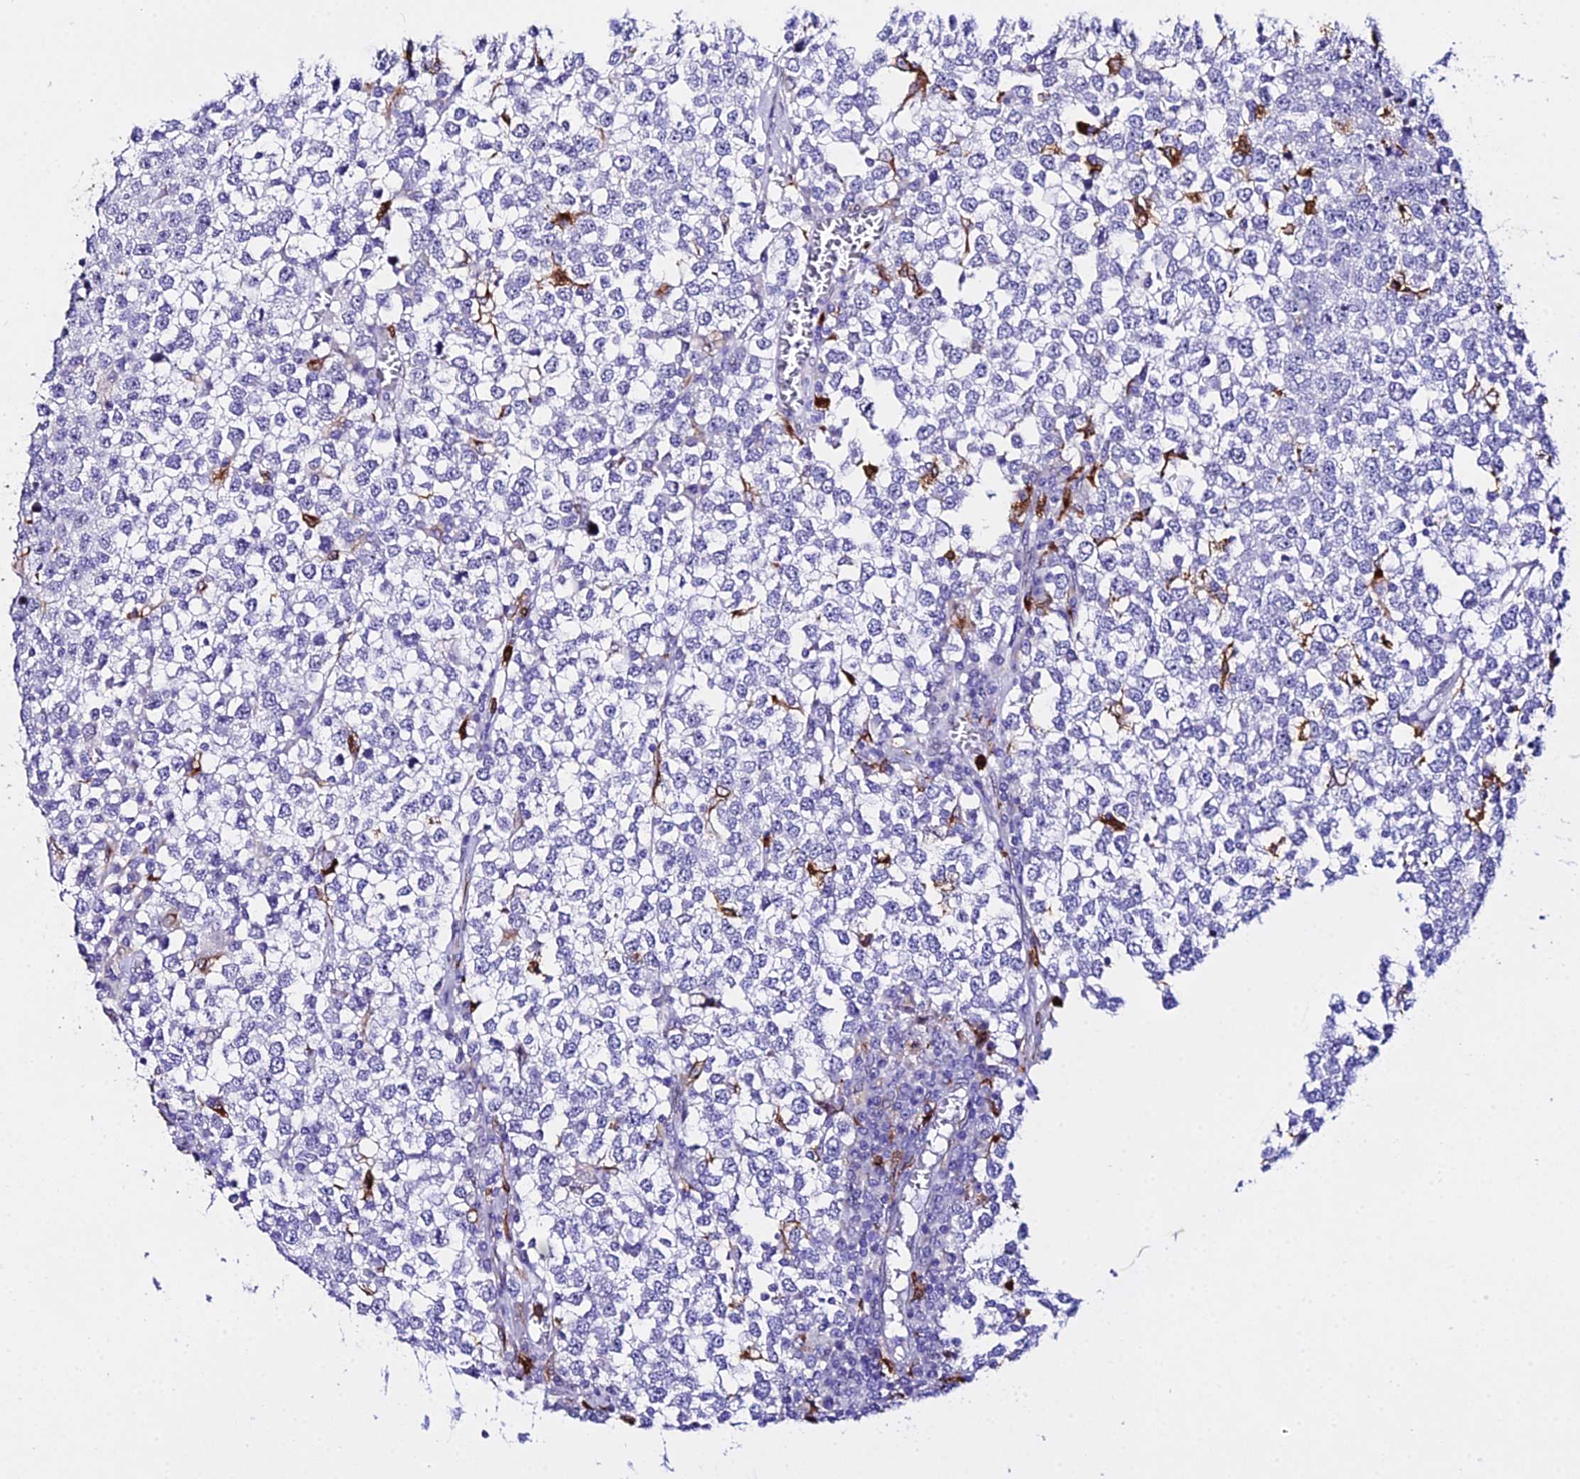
{"staining": {"intensity": "negative", "quantity": "none", "location": "none"}, "tissue": "testis cancer", "cell_type": "Tumor cells", "image_type": "cancer", "snomed": [{"axis": "morphology", "description": "Seminoma, NOS"}, {"axis": "topography", "description": "Testis"}], "caption": "High magnification brightfield microscopy of testis cancer stained with DAB (3,3'-diaminobenzidine) (brown) and counterstained with hematoxylin (blue): tumor cells show no significant positivity.", "gene": "MCM10", "patient": {"sex": "male", "age": 65}}